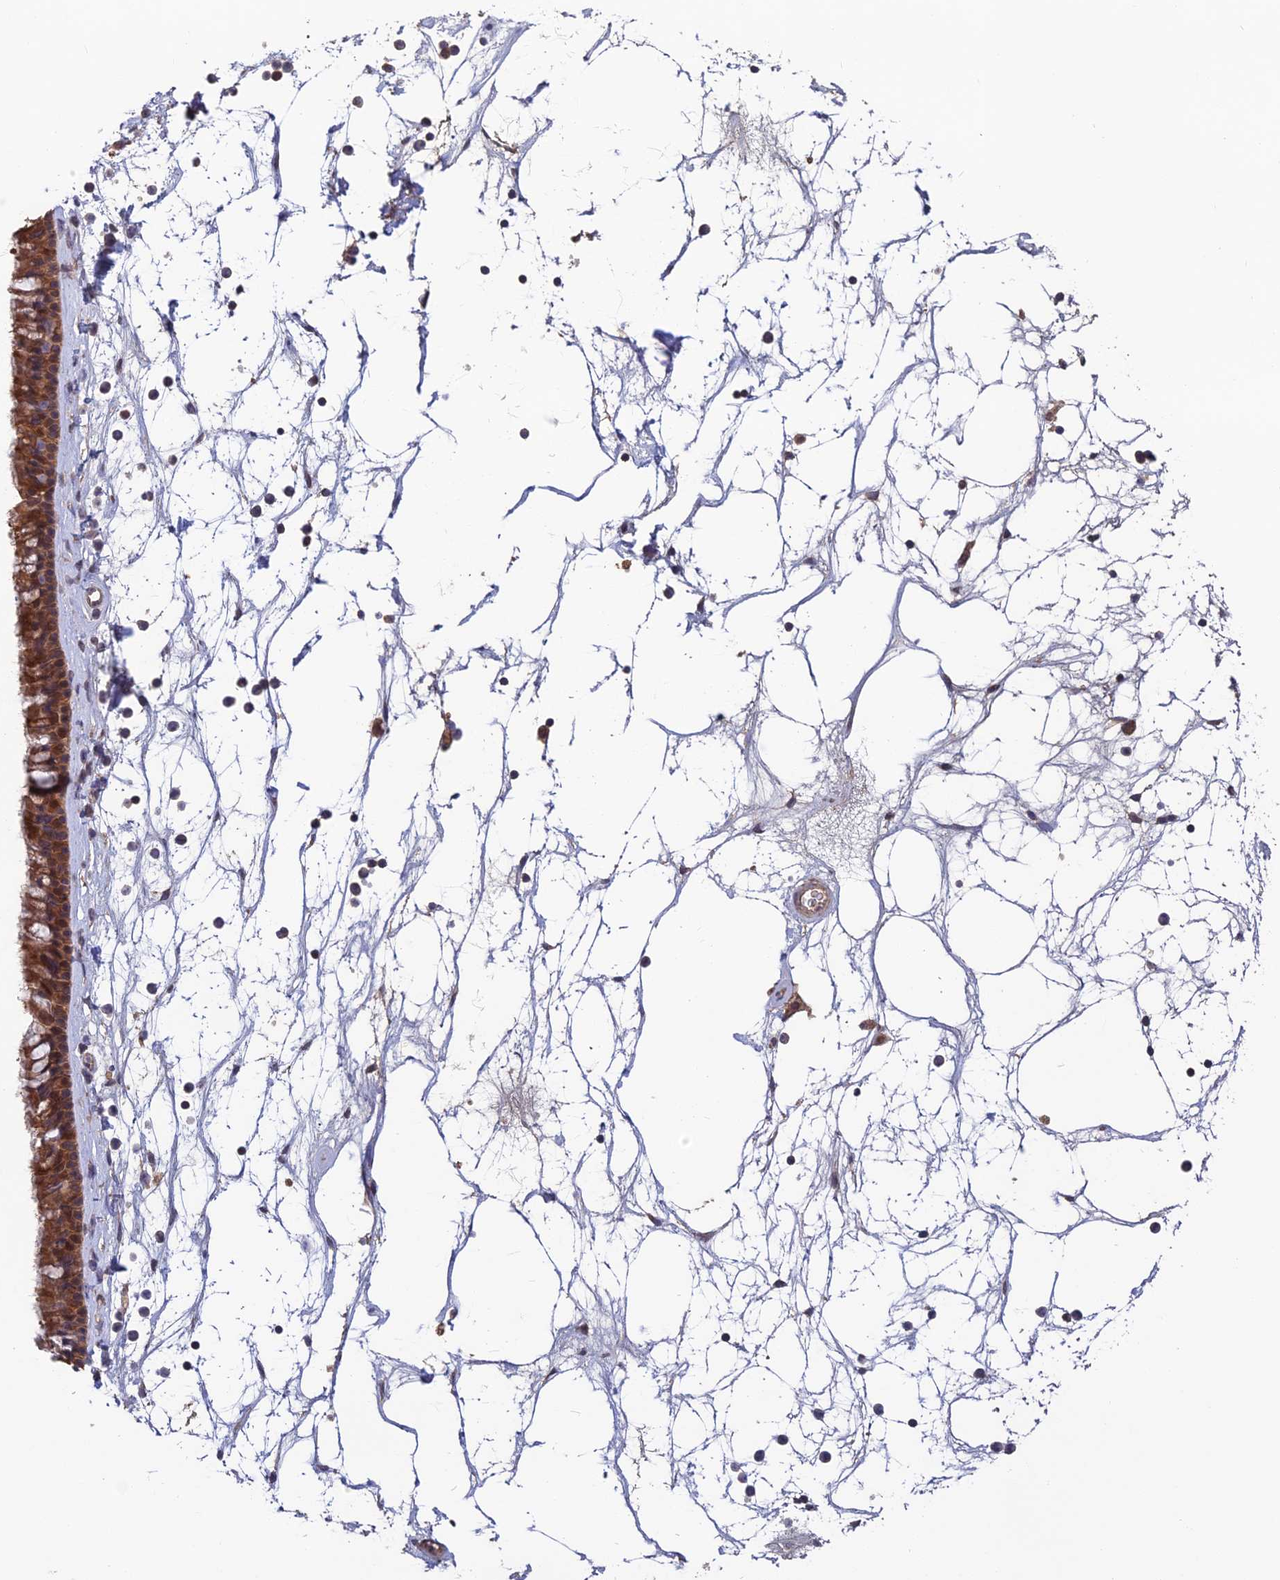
{"staining": {"intensity": "strong", "quantity": ">75%", "location": "cytoplasmic/membranous"}, "tissue": "nasopharynx", "cell_type": "Respiratory epithelial cells", "image_type": "normal", "snomed": [{"axis": "morphology", "description": "Normal tissue, NOS"}, {"axis": "topography", "description": "Nasopharynx"}], "caption": "A micrograph showing strong cytoplasmic/membranous expression in approximately >75% of respiratory epithelial cells in unremarkable nasopharynx, as visualized by brown immunohistochemical staining.", "gene": "SHISA5", "patient": {"sex": "male", "age": 64}}